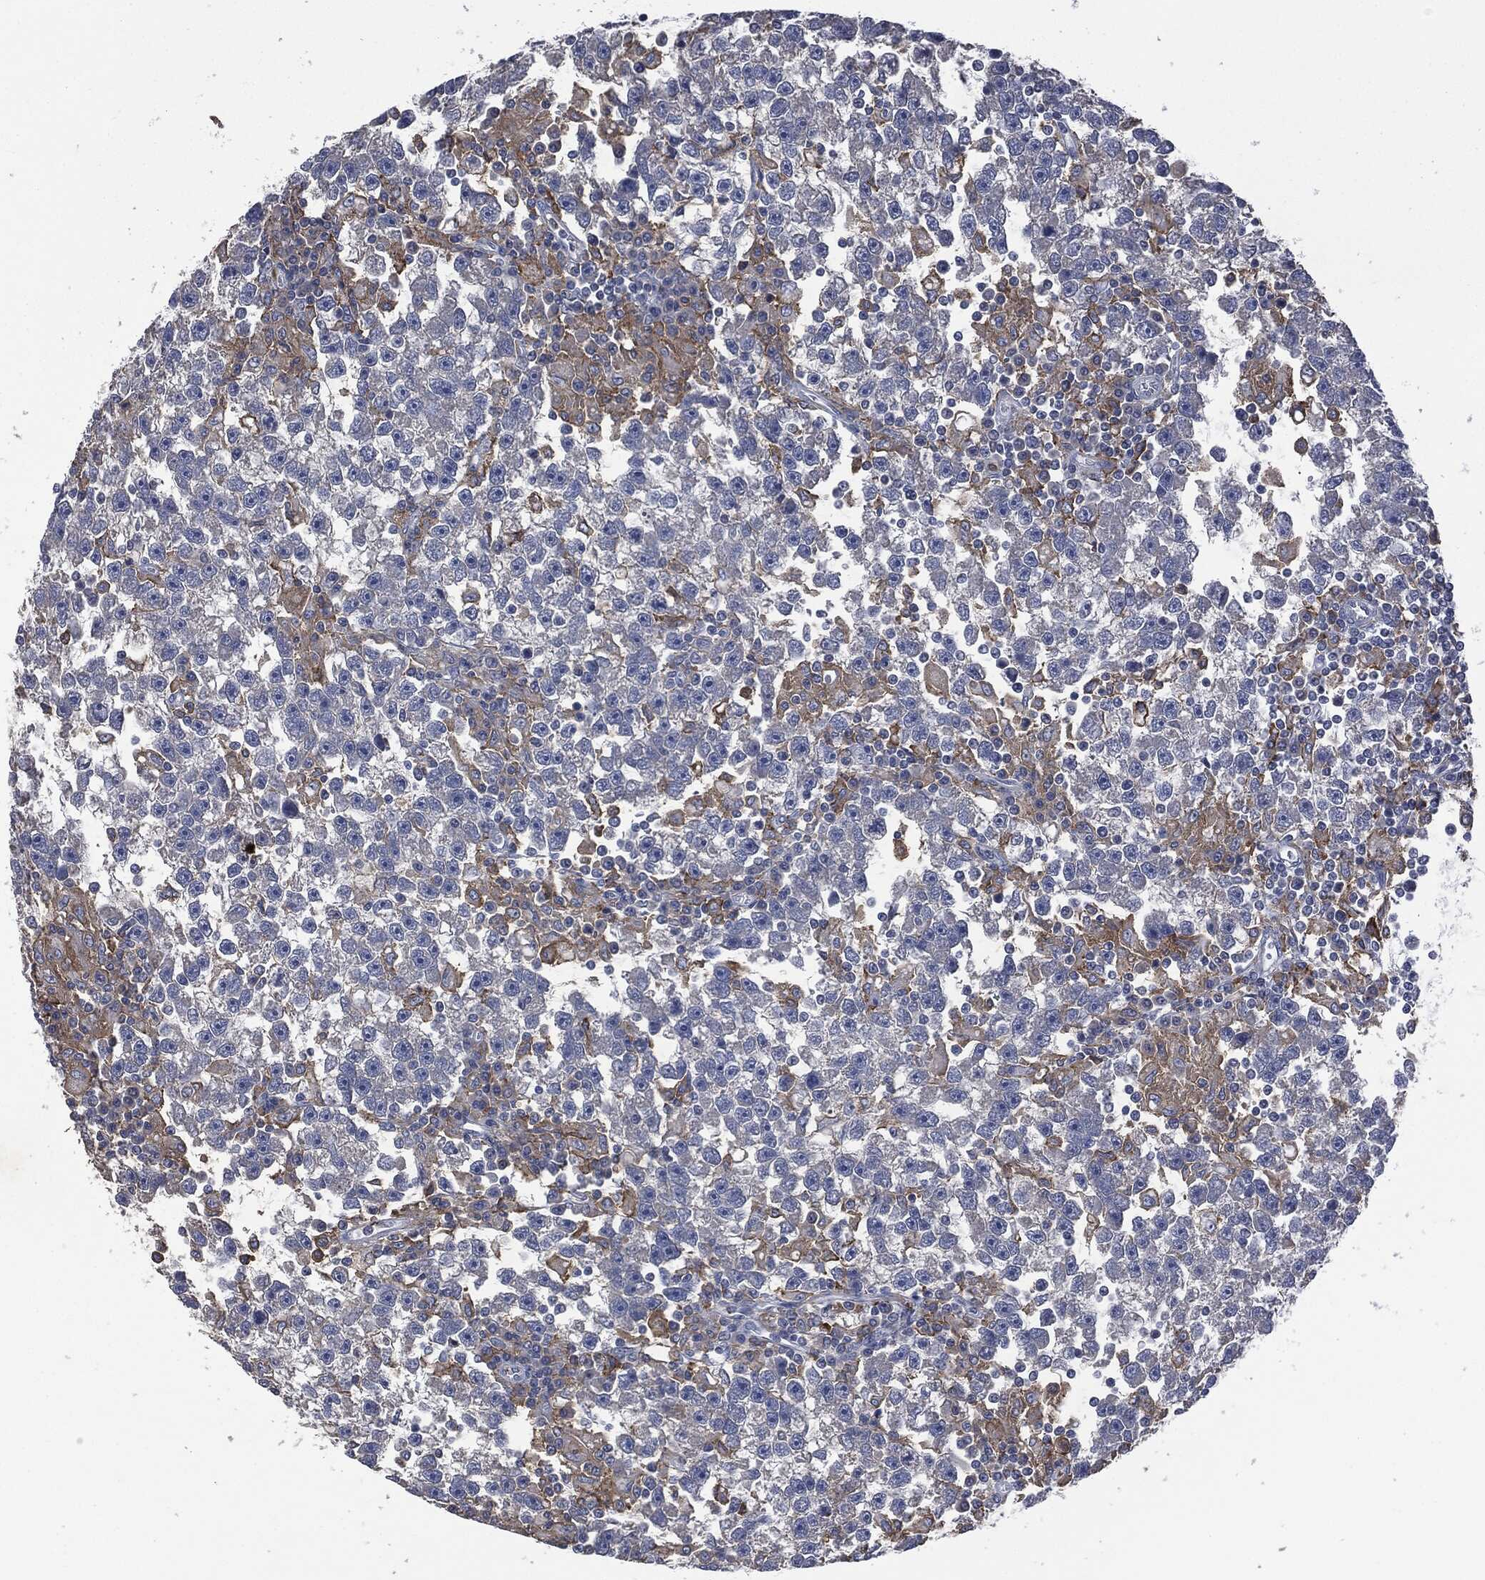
{"staining": {"intensity": "negative", "quantity": "none", "location": "none"}, "tissue": "testis cancer", "cell_type": "Tumor cells", "image_type": "cancer", "snomed": [{"axis": "morphology", "description": "Seminoma, NOS"}, {"axis": "topography", "description": "Testis"}], "caption": "Tumor cells show no significant expression in testis cancer.", "gene": "CD33", "patient": {"sex": "male", "age": 47}}